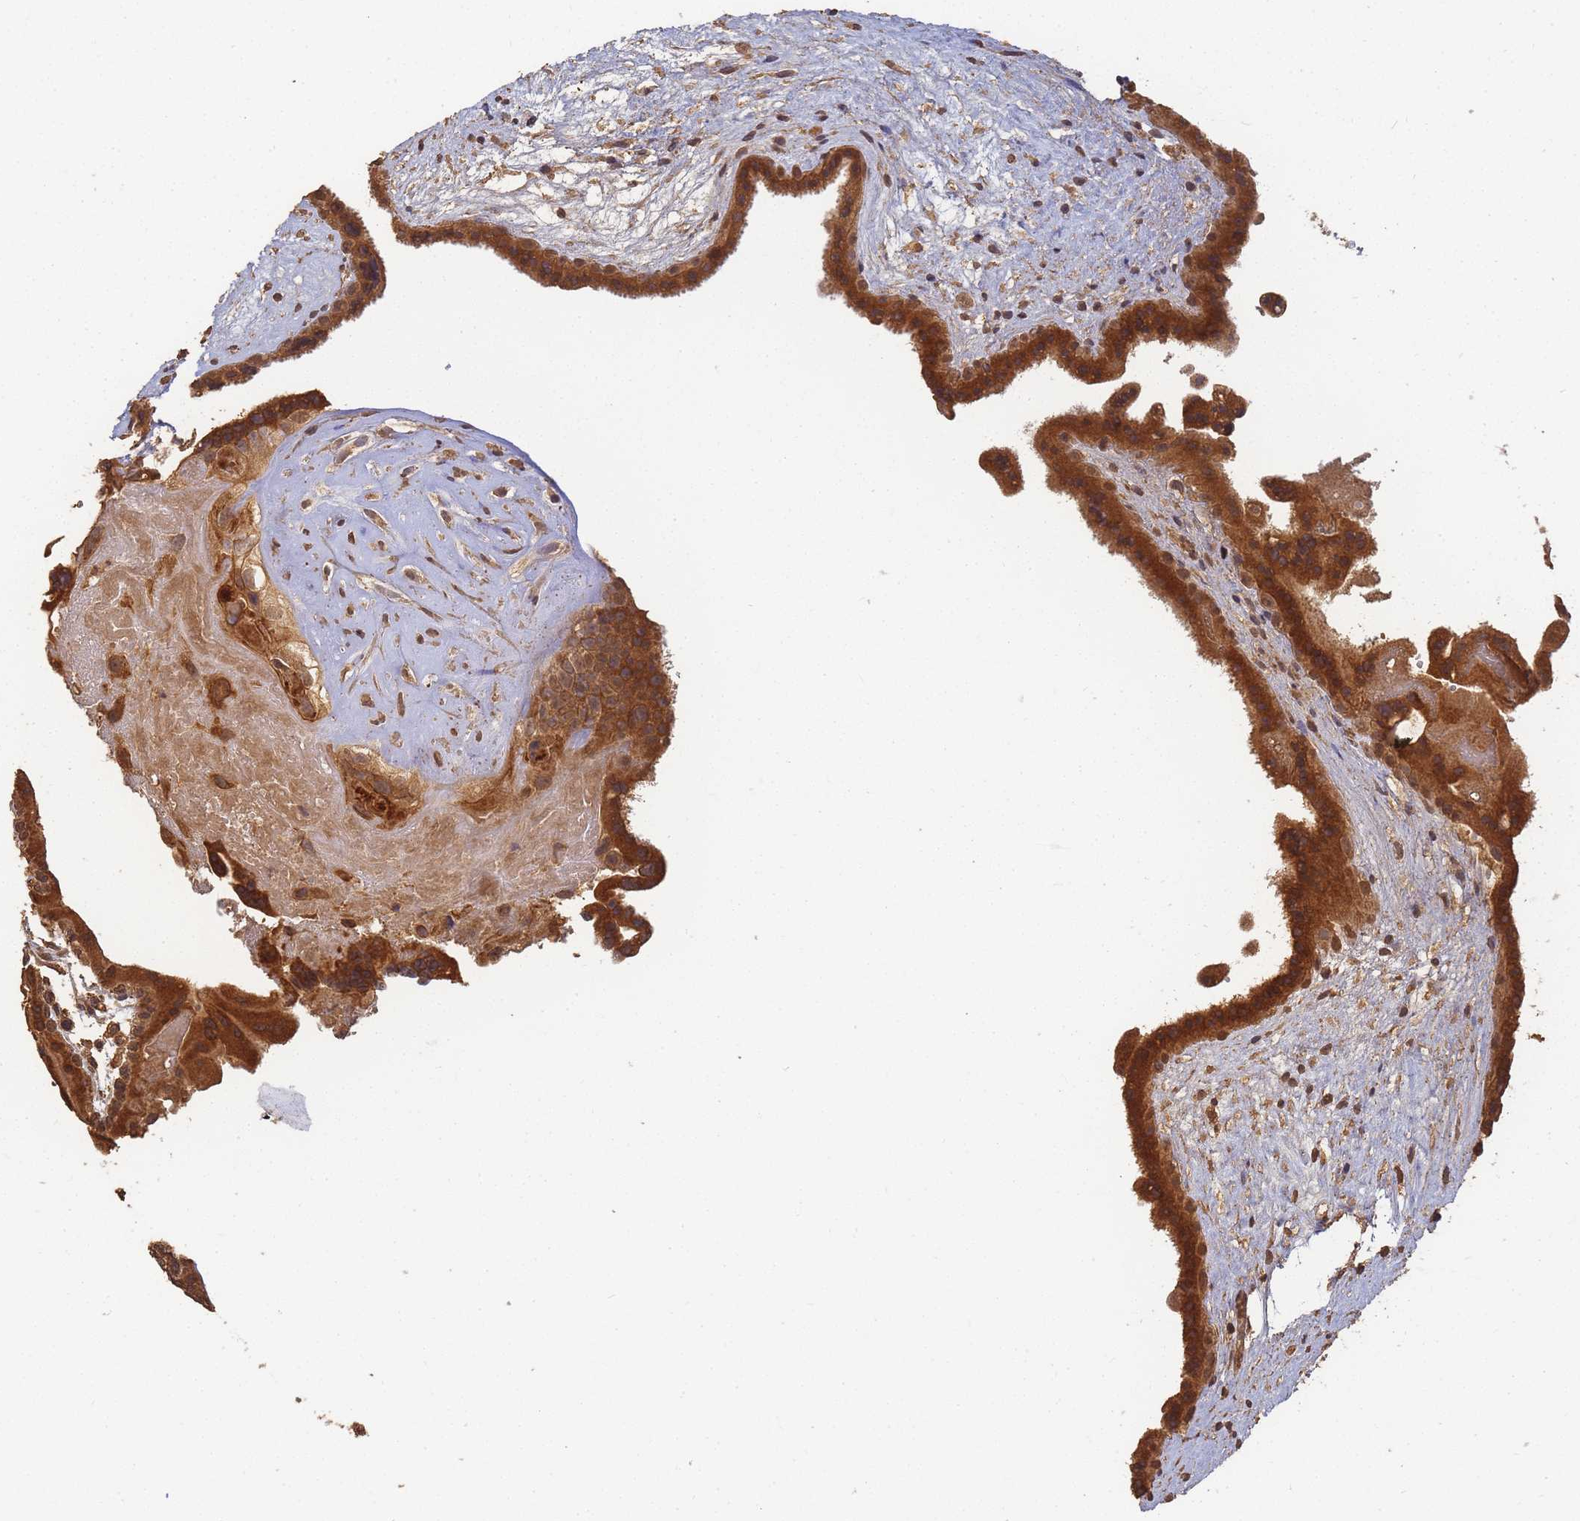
{"staining": {"intensity": "strong", "quantity": ">75%", "location": "cytoplasmic/membranous"}, "tissue": "fallopian tube", "cell_type": "Glandular cells", "image_type": "normal", "snomed": [{"axis": "morphology", "description": "Normal tissue, NOS"}, {"axis": "topography", "description": "Fallopian tube"}, {"axis": "topography", "description": "Placenta"}], "caption": "Fallopian tube stained for a protein reveals strong cytoplasmic/membranous positivity in glandular cells. (IHC, brightfield microscopy, high magnification).", "gene": "ALKBH1", "patient": {"sex": "female", "age": 34}}